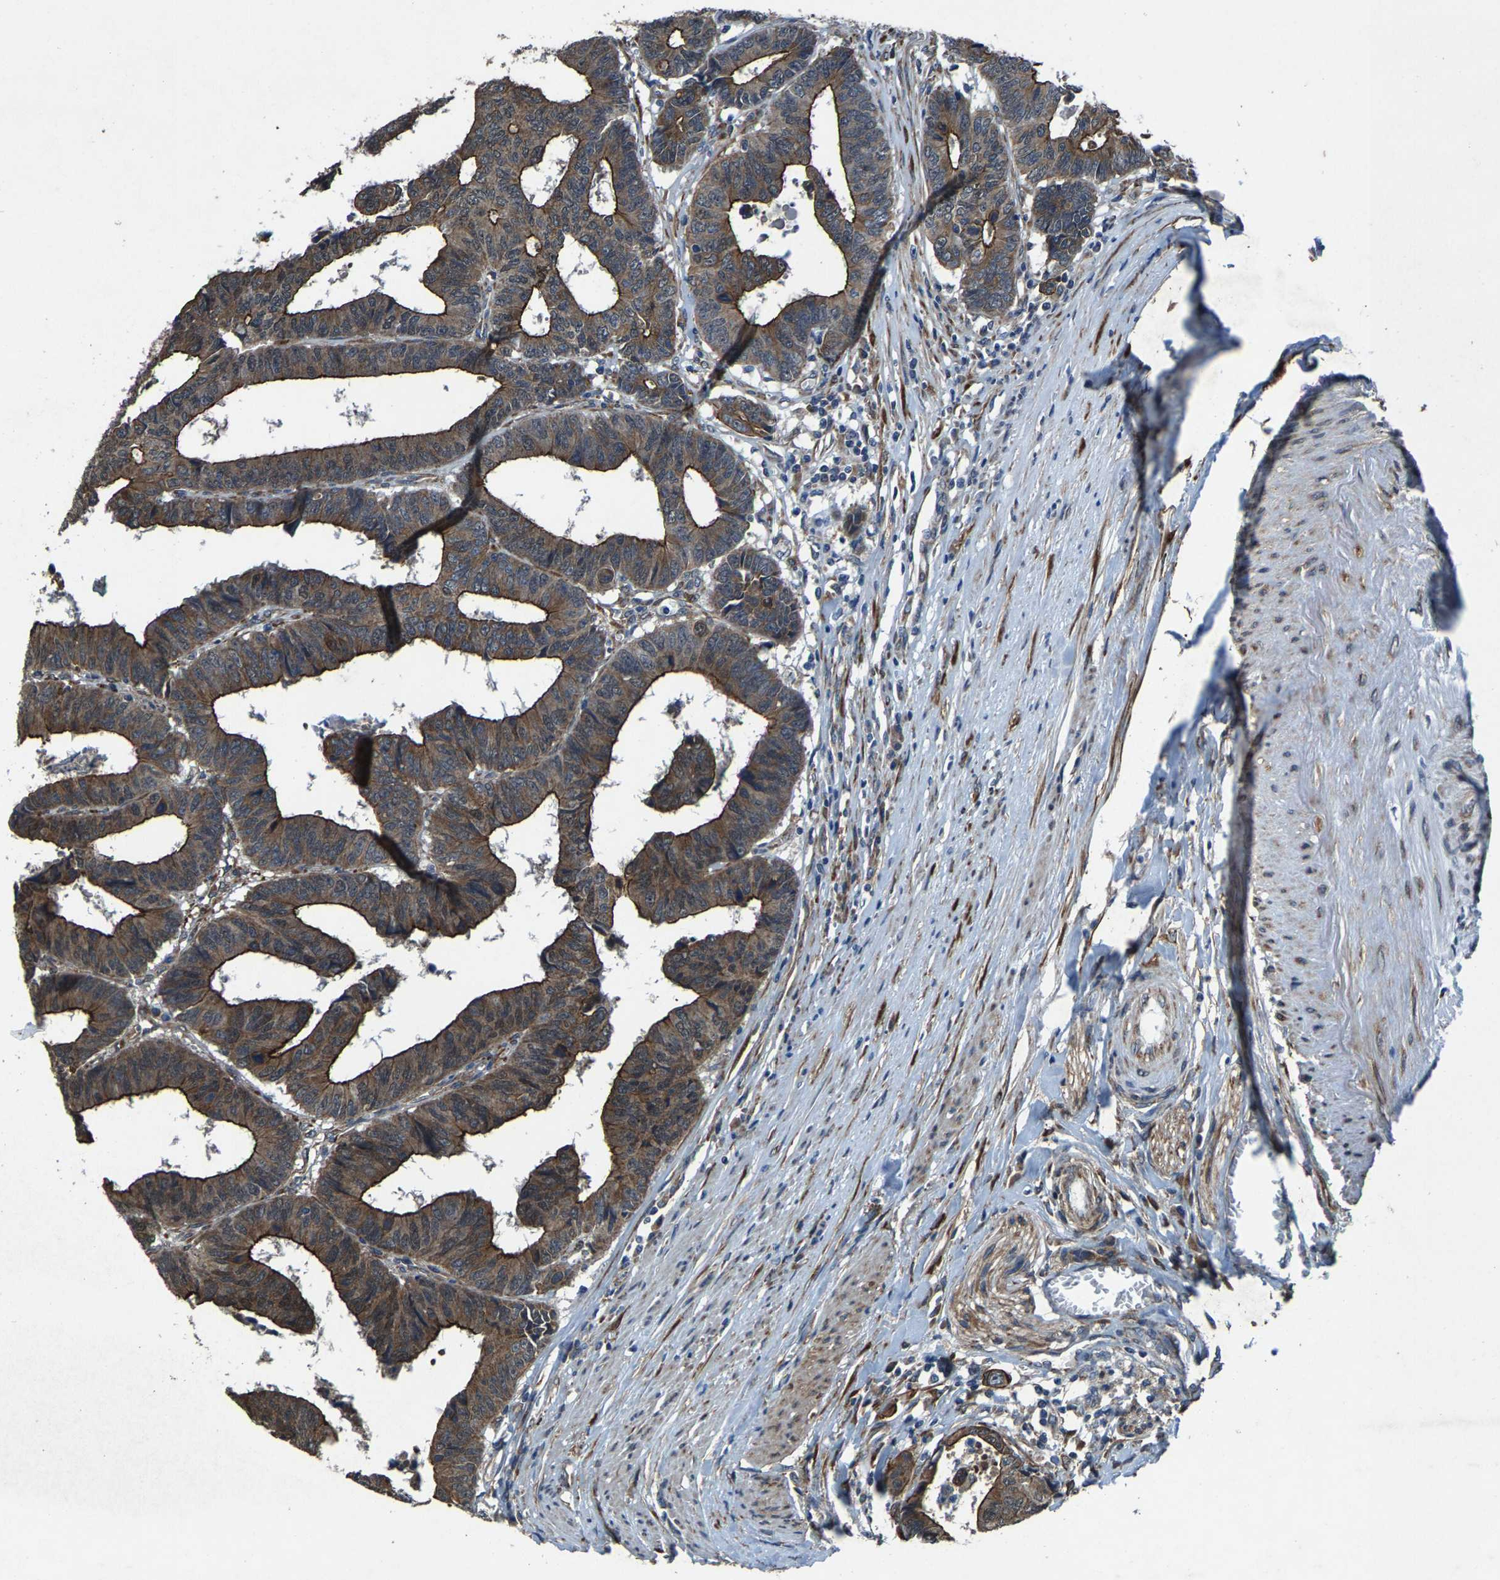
{"staining": {"intensity": "moderate", "quantity": ">75%", "location": "cytoplasmic/membranous"}, "tissue": "colorectal cancer", "cell_type": "Tumor cells", "image_type": "cancer", "snomed": [{"axis": "morphology", "description": "Adenocarcinoma, NOS"}, {"axis": "topography", "description": "Rectum"}], "caption": "The micrograph exhibits staining of colorectal cancer, revealing moderate cytoplasmic/membranous protein expression (brown color) within tumor cells.", "gene": "PDP1", "patient": {"sex": "male", "age": 84}}